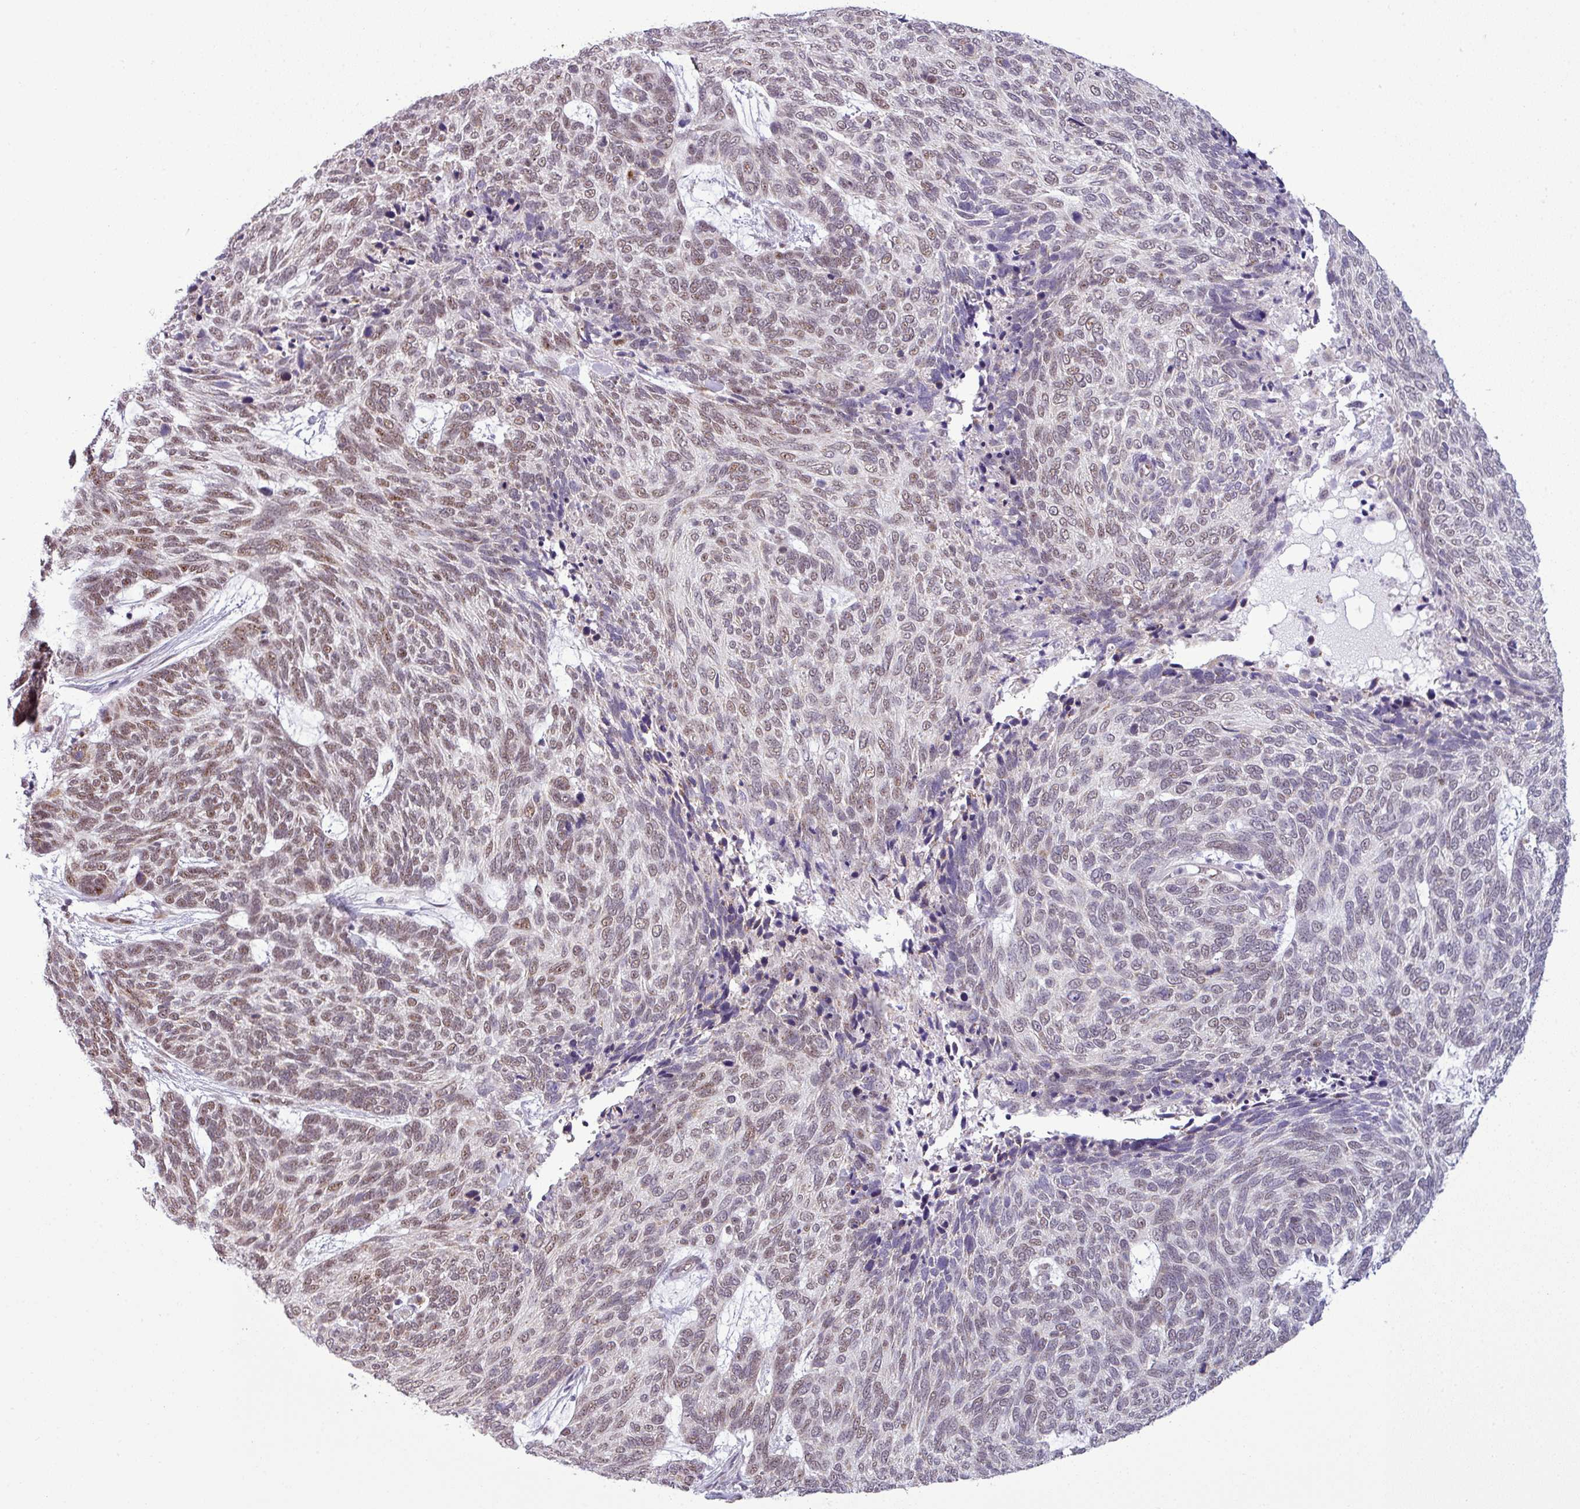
{"staining": {"intensity": "moderate", "quantity": "25%-75%", "location": "nuclear"}, "tissue": "skin cancer", "cell_type": "Tumor cells", "image_type": "cancer", "snomed": [{"axis": "morphology", "description": "Basal cell carcinoma"}, {"axis": "topography", "description": "Skin"}], "caption": "About 25%-75% of tumor cells in human skin cancer (basal cell carcinoma) reveal moderate nuclear protein expression as visualized by brown immunohistochemical staining.", "gene": "ZNF217", "patient": {"sex": "female", "age": 65}}